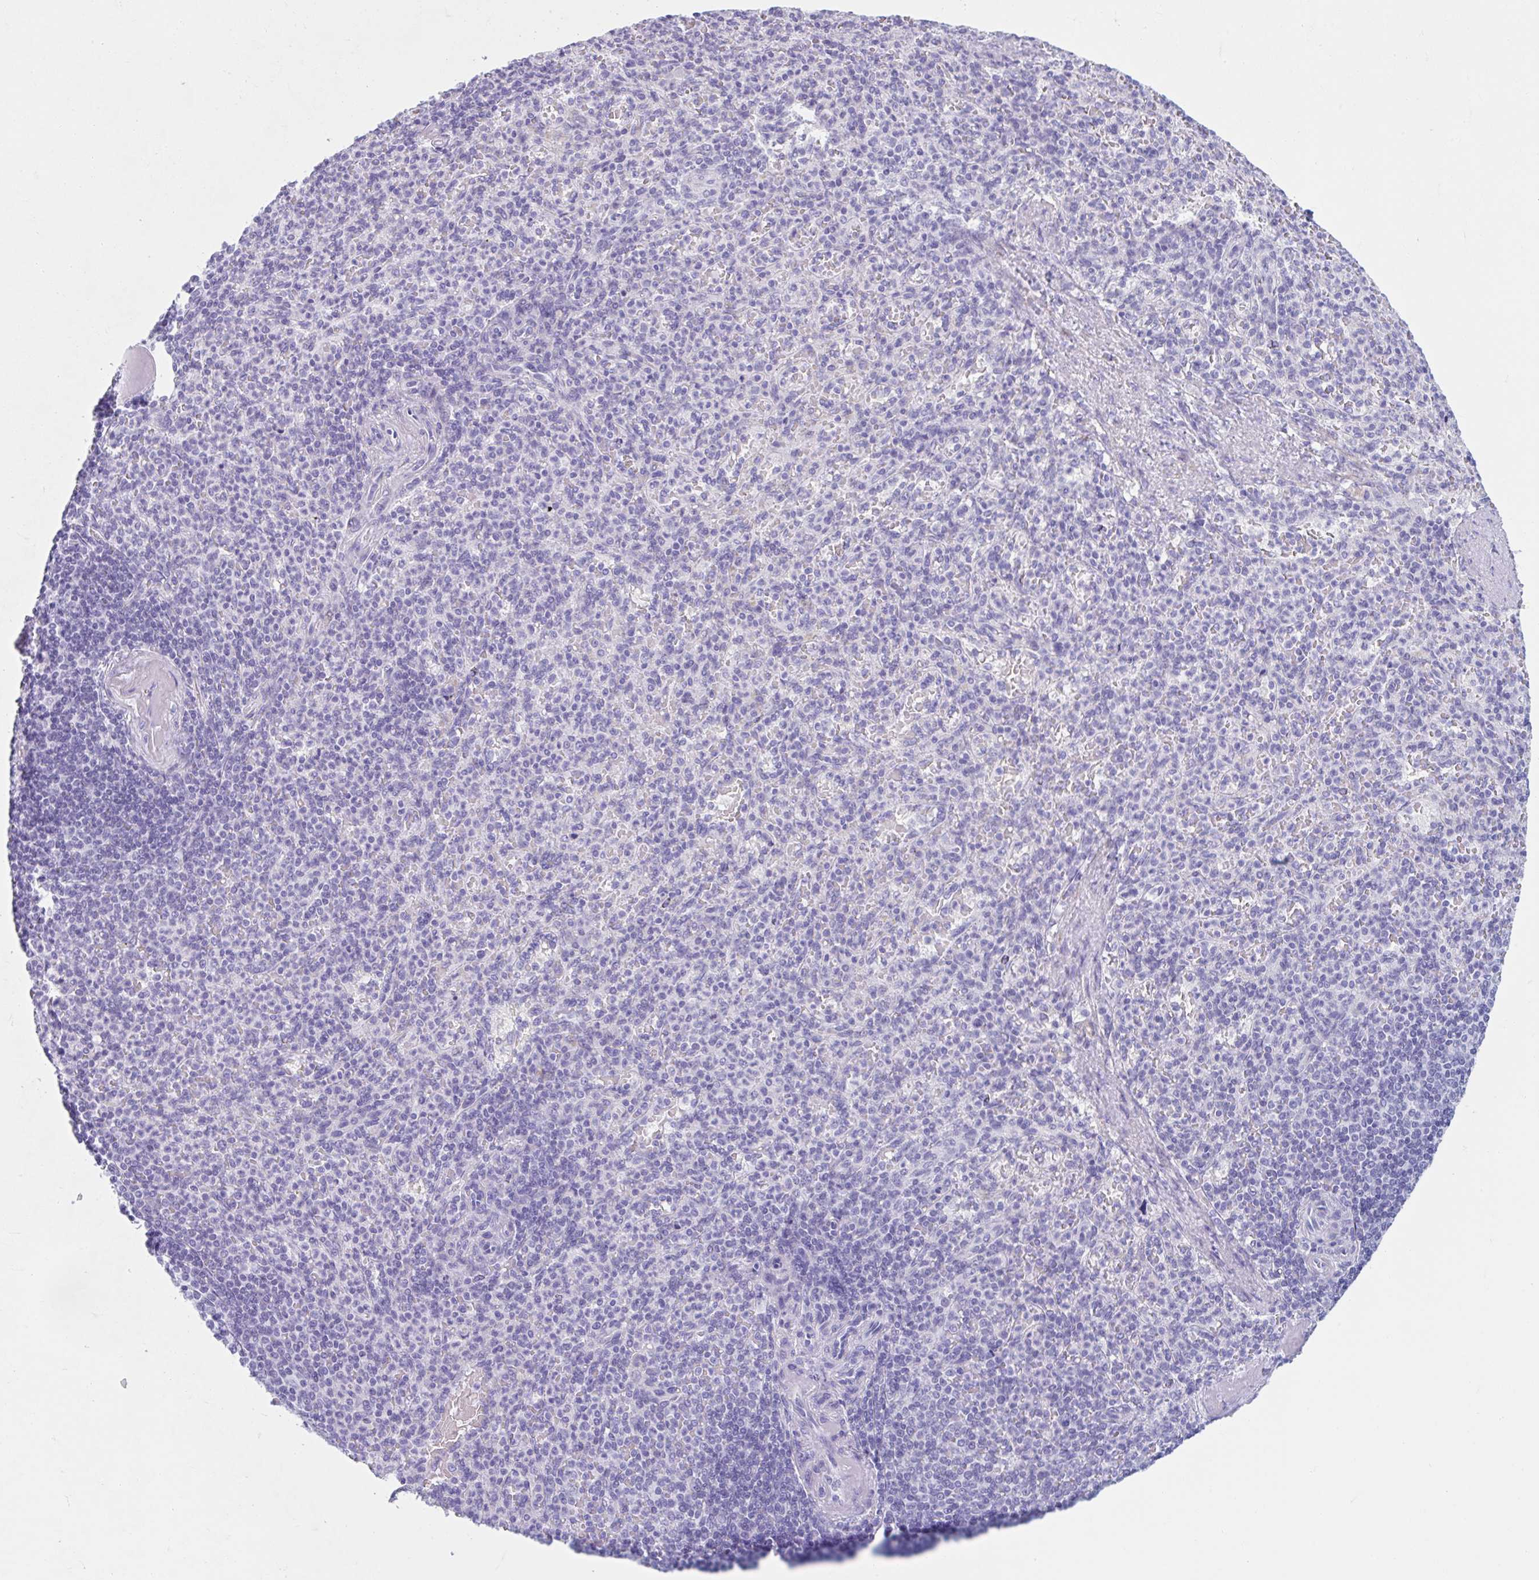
{"staining": {"intensity": "negative", "quantity": "none", "location": "none"}, "tissue": "spleen", "cell_type": "Cells in red pulp", "image_type": "normal", "snomed": [{"axis": "morphology", "description": "Normal tissue, NOS"}, {"axis": "topography", "description": "Spleen"}], "caption": "Cells in red pulp show no significant expression in unremarkable spleen.", "gene": "CPTP", "patient": {"sex": "female", "age": 74}}